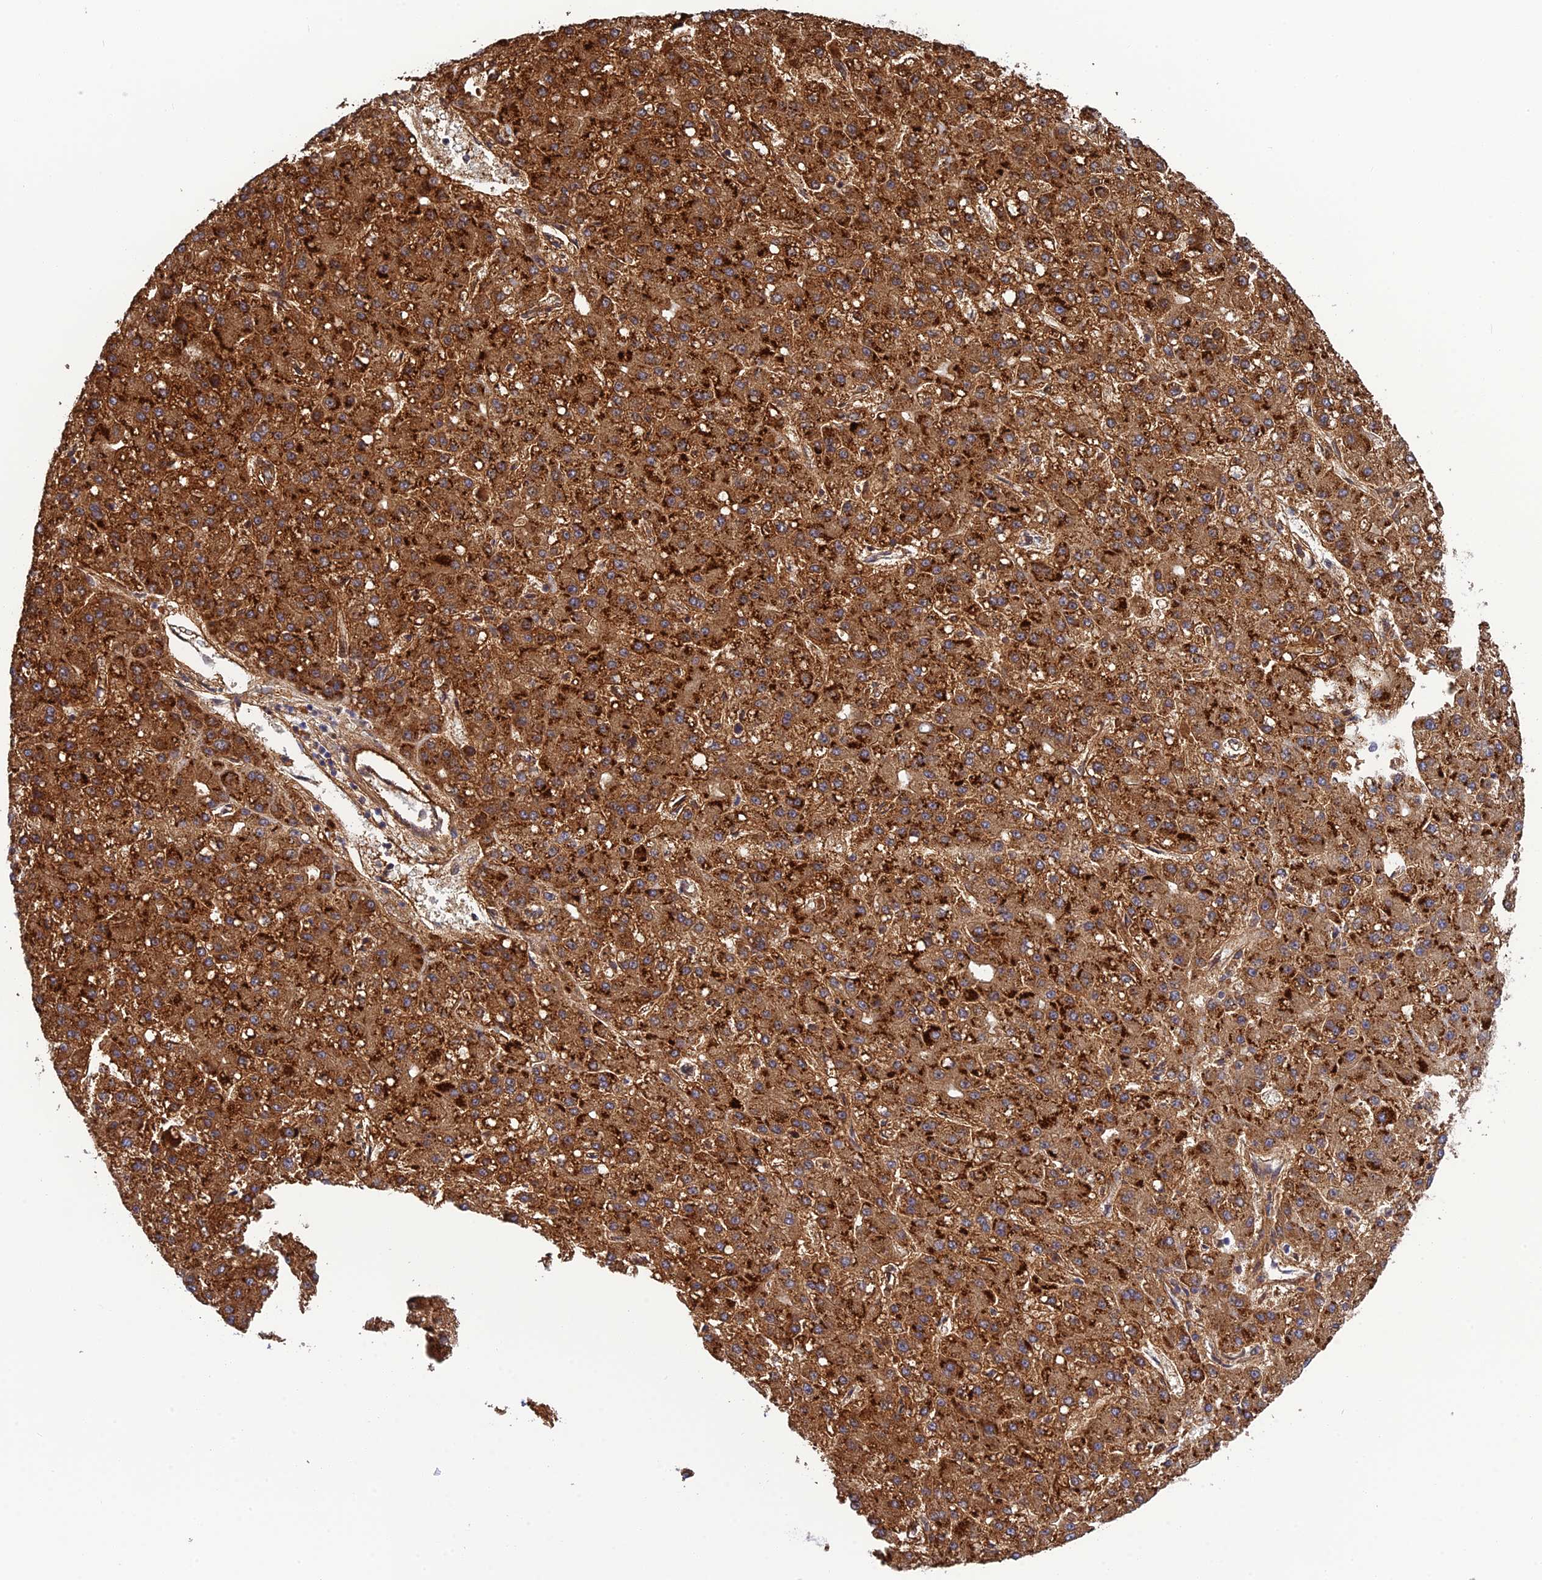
{"staining": {"intensity": "strong", "quantity": ">75%", "location": "cytoplasmic/membranous"}, "tissue": "liver cancer", "cell_type": "Tumor cells", "image_type": "cancer", "snomed": [{"axis": "morphology", "description": "Carcinoma, Hepatocellular, NOS"}, {"axis": "topography", "description": "Liver"}], "caption": "An image showing strong cytoplasmic/membranous expression in about >75% of tumor cells in liver cancer, as visualized by brown immunohistochemical staining.", "gene": "REXO1", "patient": {"sex": "male", "age": 67}}